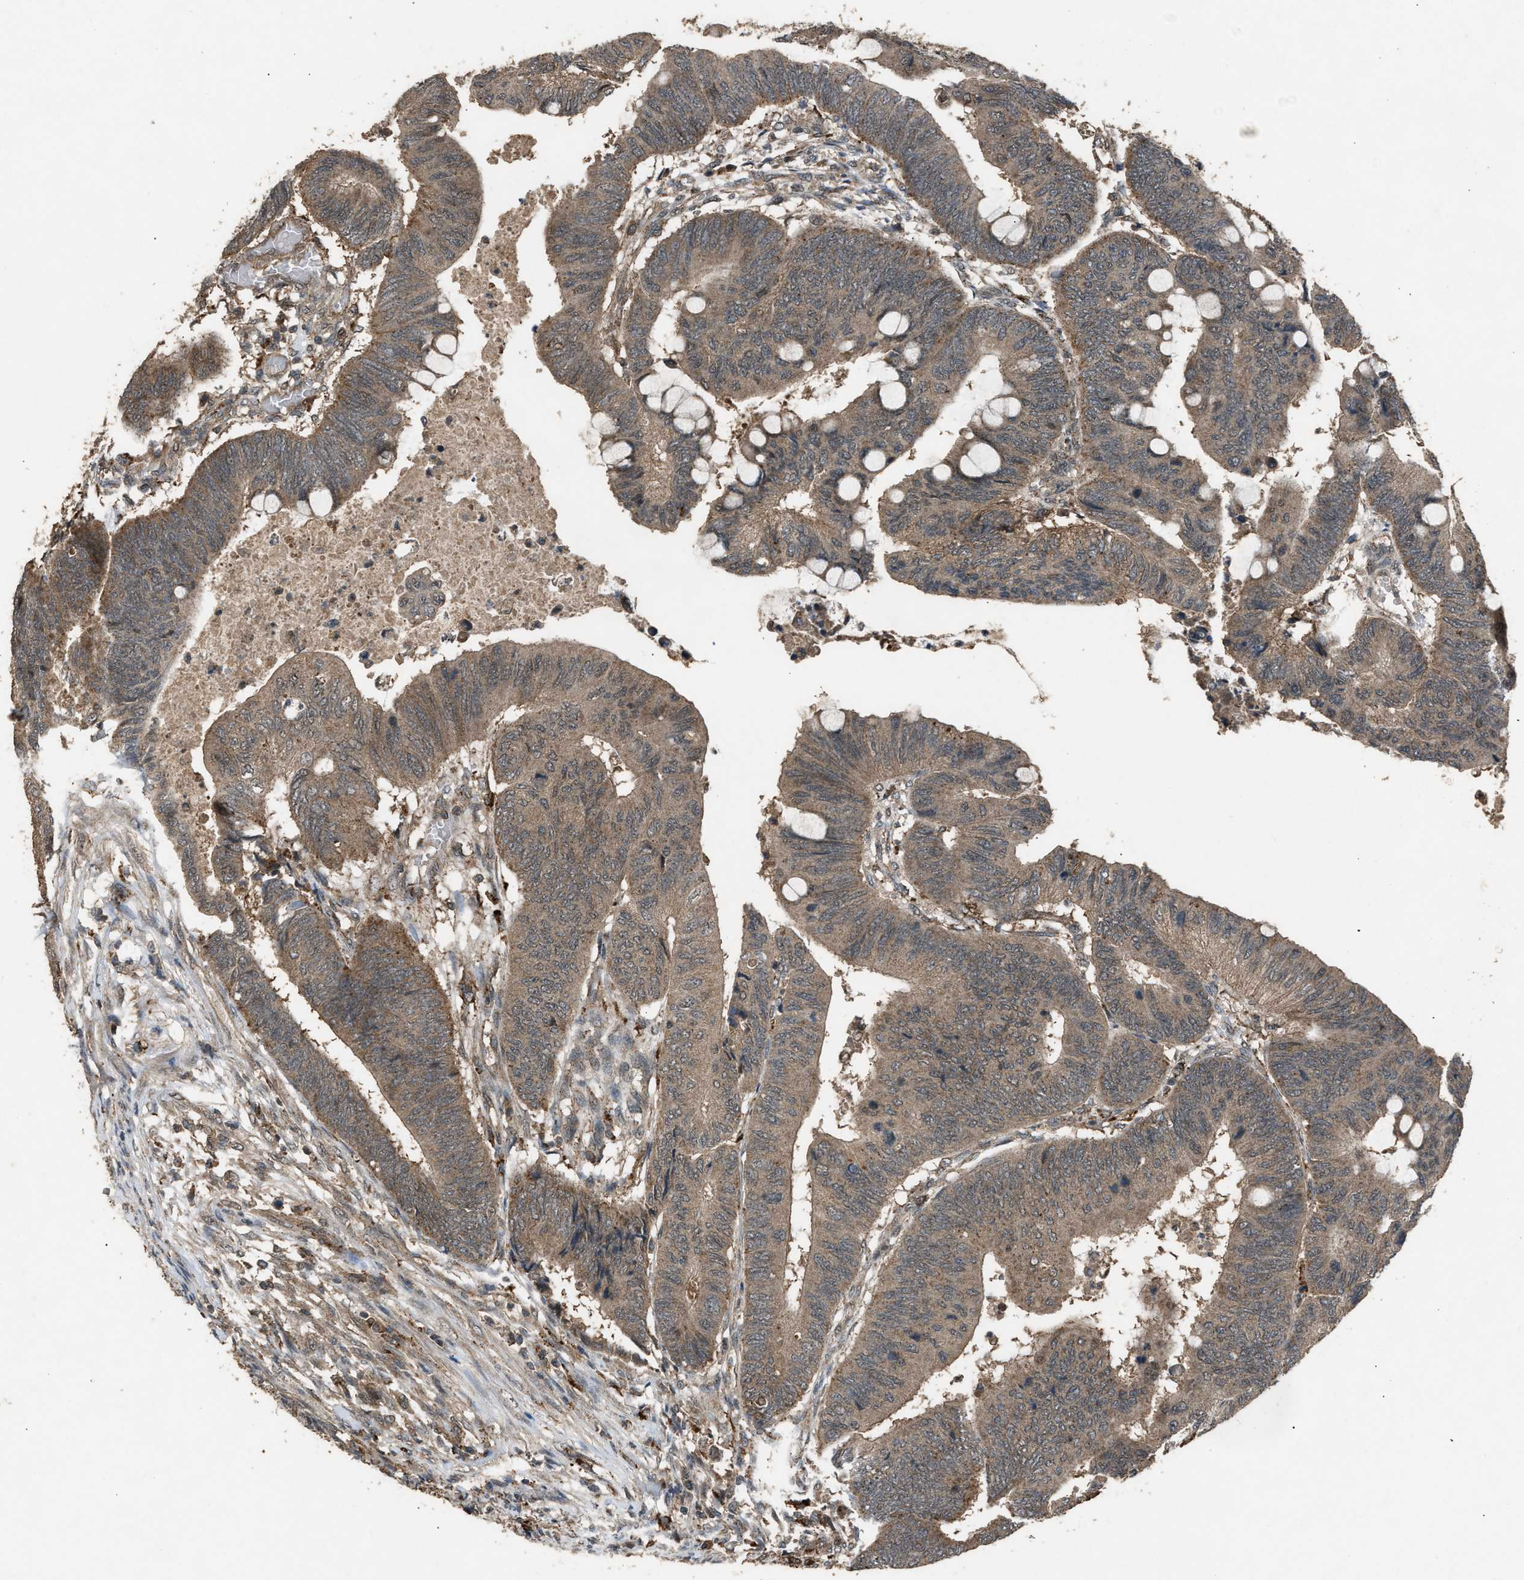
{"staining": {"intensity": "moderate", "quantity": ">75%", "location": "cytoplasmic/membranous"}, "tissue": "colorectal cancer", "cell_type": "Tumor cells", "image_type": "cancer", "snomed": [{"axis": "morphology", "description": "Normal tissue, NOS"}, {"axis": "morphology", "description": "Adenocarcinoma, NOS"}, {"axis": "topography", "description": "Rectum"}, {"axis": "topography", "description": "Peripheral nerve tissue"}], "caption": "This histopathology image exhibits colorectal adenocarcinoma stained with immunohistochemistry (IHC) to label a protein in brown. The cytoplasmic/membranous of tumor cells show moderate positivity for the protein. Nuclei are counter-stained blue.", "gene": "PSMD1", "patient": {"sex": "male", "age": 92}}